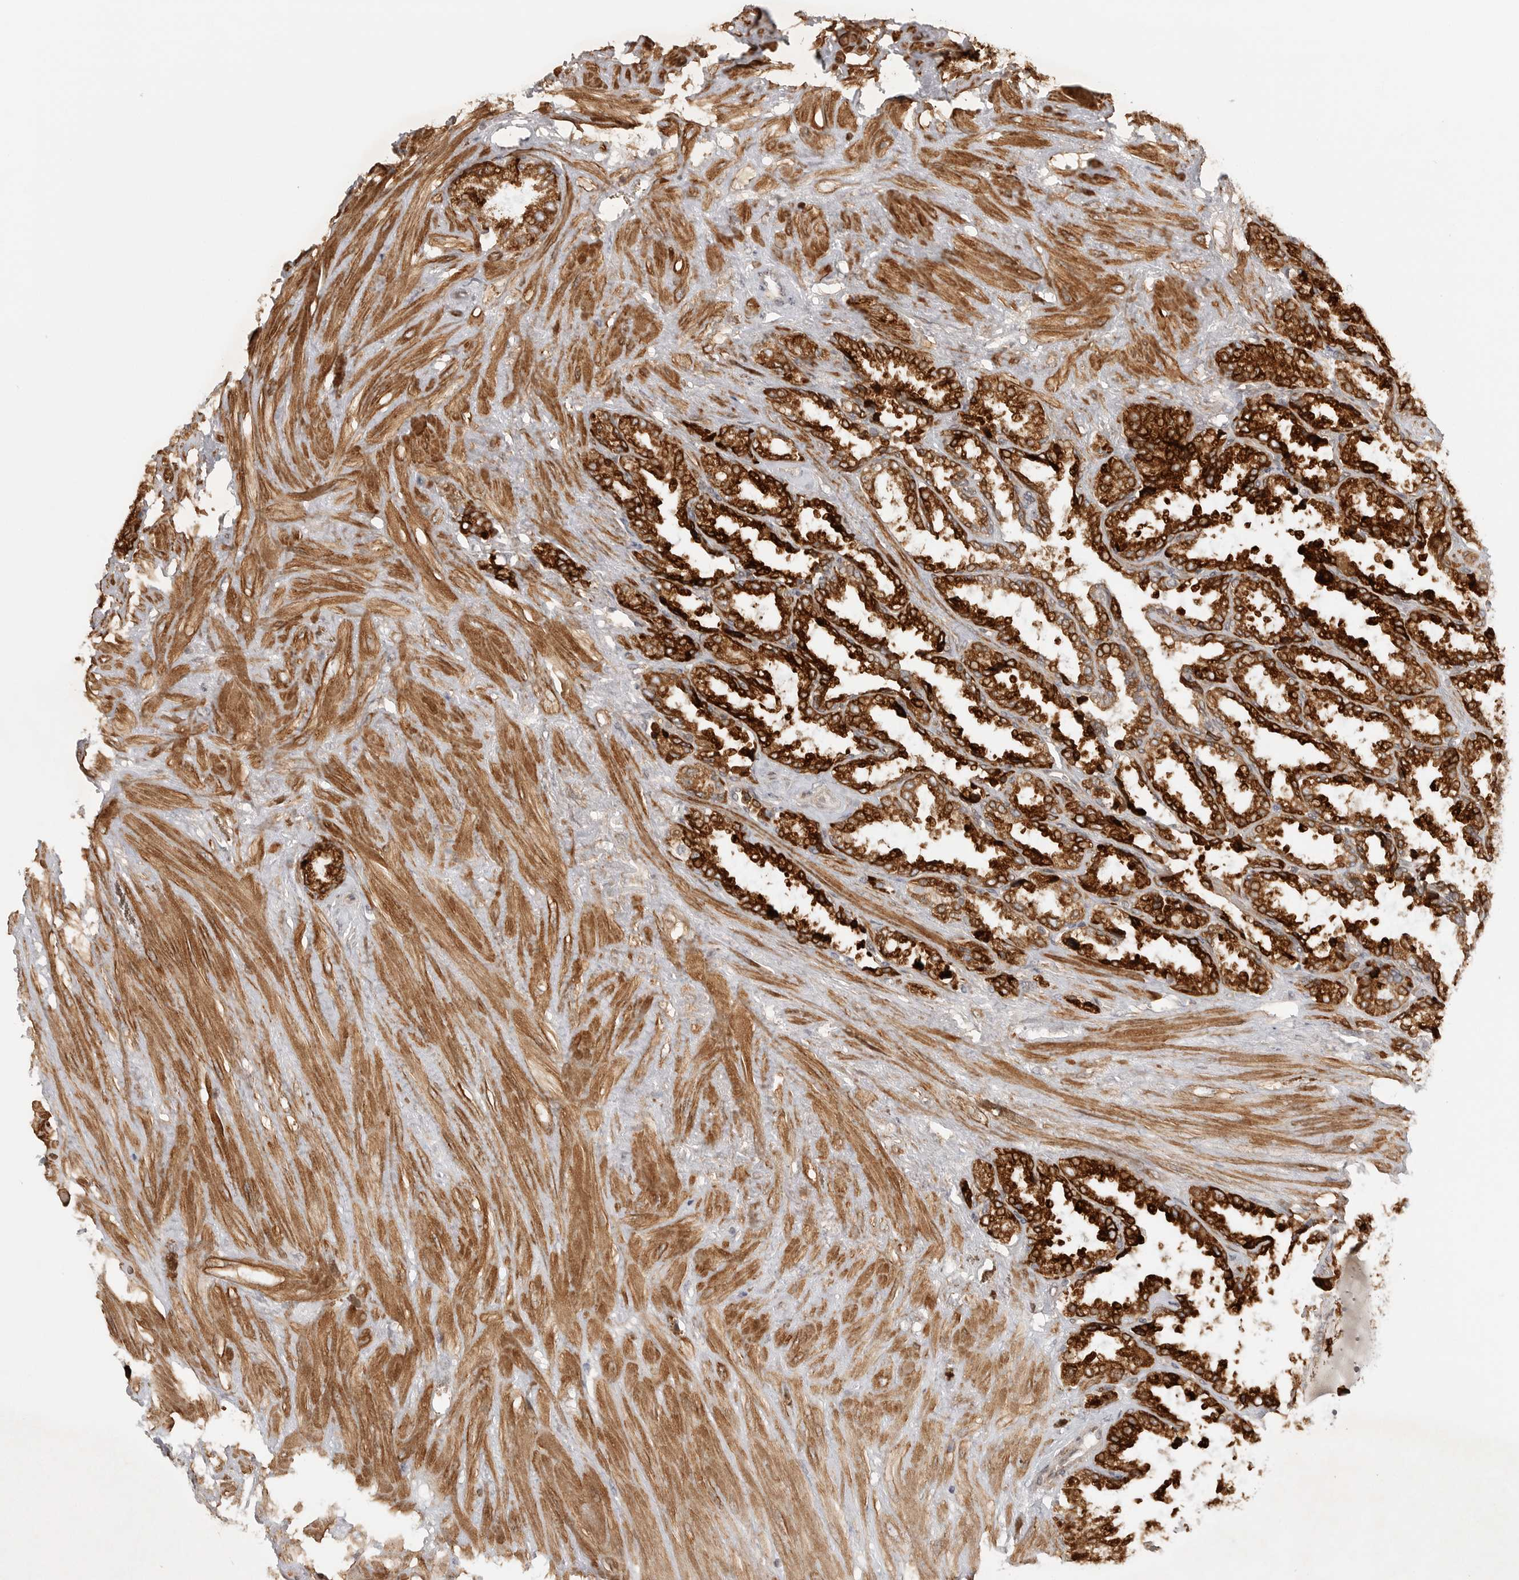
{"staining": {"intensity": "strong", "quantity": ">75%", "location": "cytoplasmic/membranous"}, "tissue": "seminal vesicle", "cell_type": "Glandular cells", "image_type": "normal", "snomed": [{"axis": "morphology", "description": "Normal tissue, NOS"}, {"axis": "topography", "description": "Seminal veicle"}], "caption": "The micrograph reveals staining of unremarkable seminal vesicle, revealing strong cytoplasmic/membranous protein expression (brown color) within glandular cells. (DAB (3,3'-diaminobenzidine) IHC, brown staining for protein, blue staining for nuclei).", "gene": "CCPG1", "patient": {"sex": "male", "age": 46}}